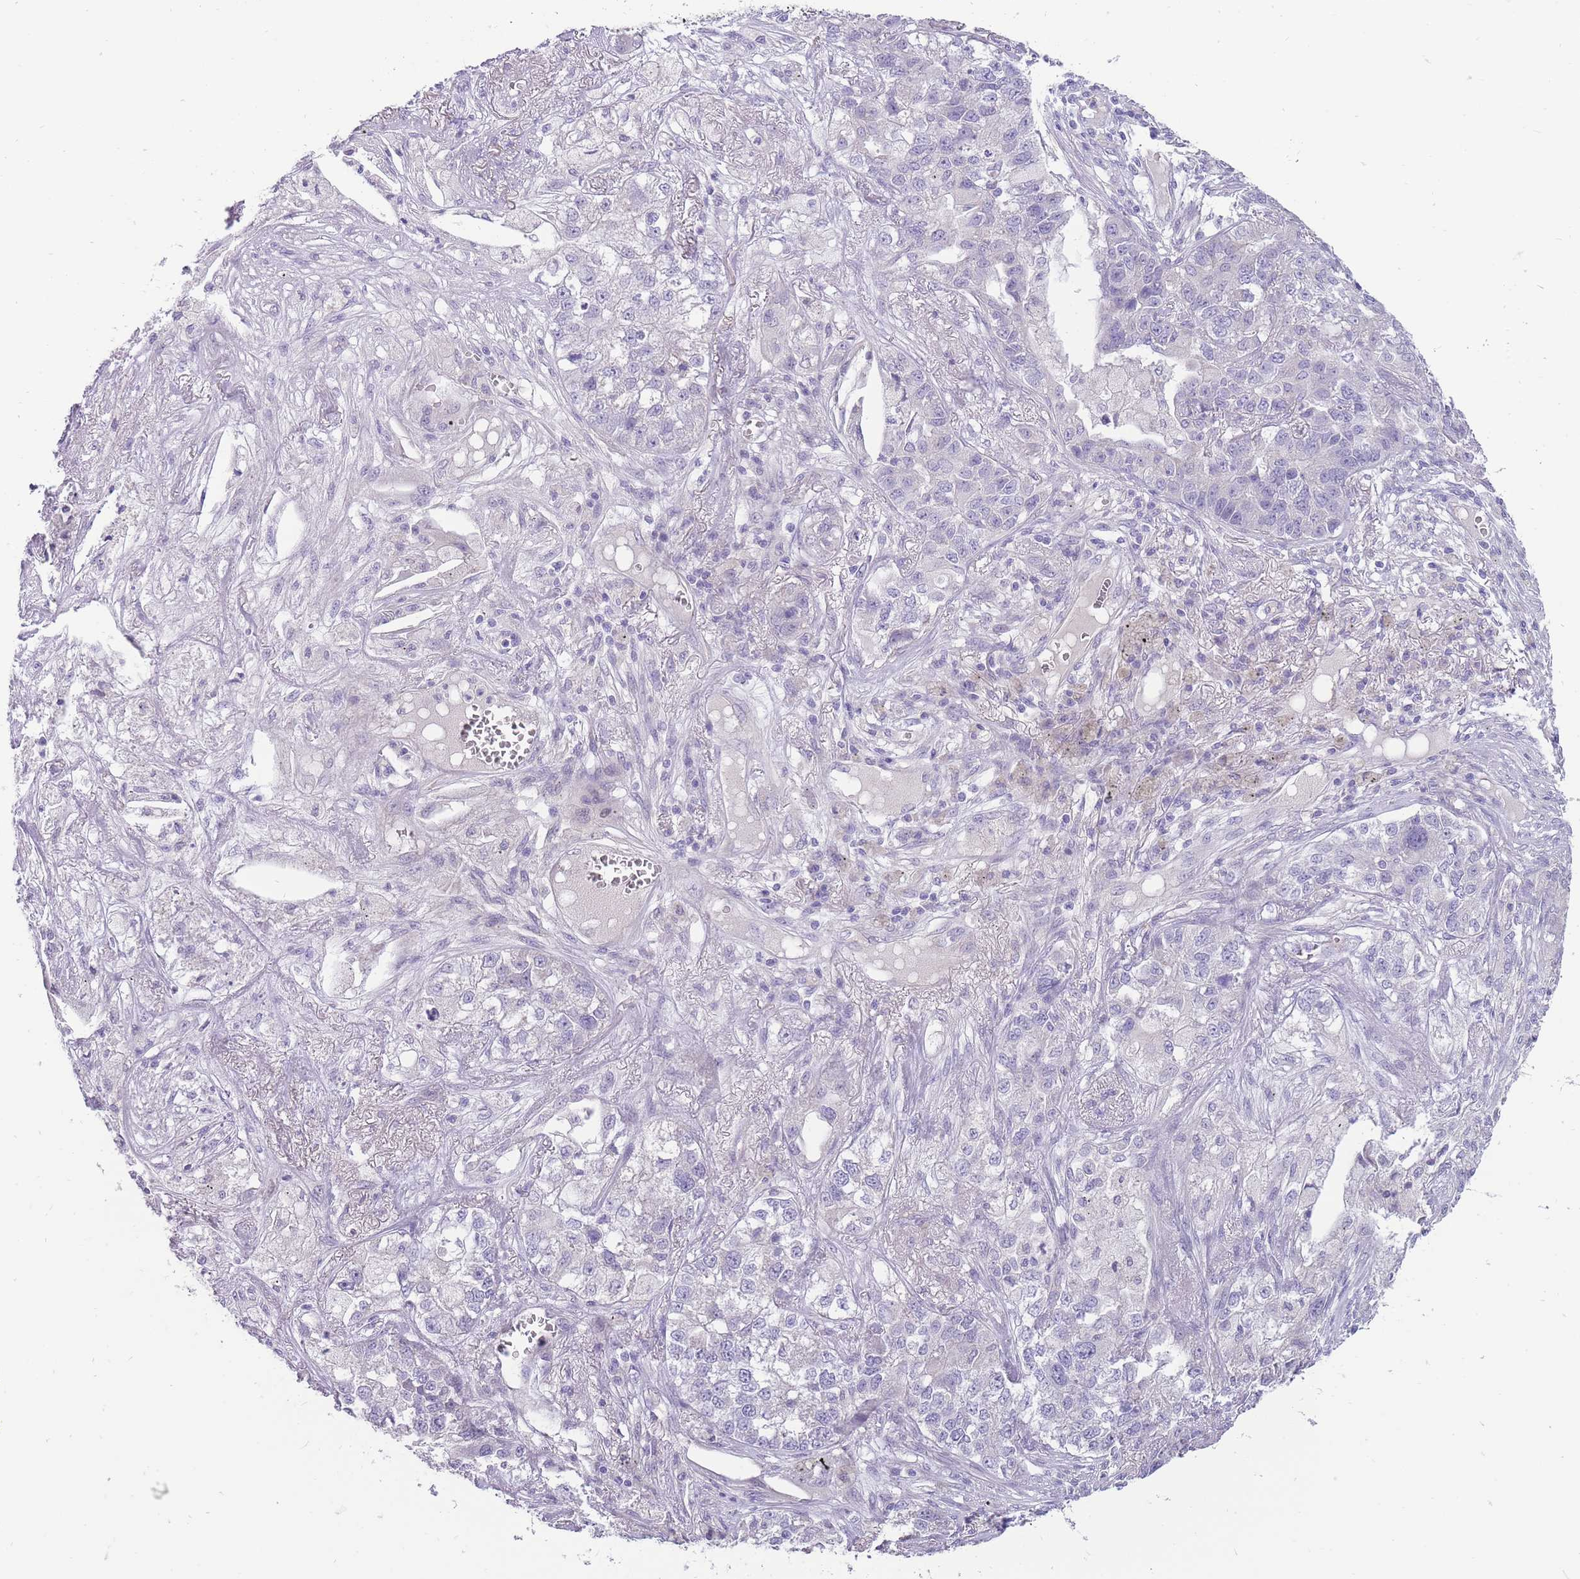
{"staining": {"intensity": "negative", "quantity": "none", "location": "none"}, "tissue": "lung cancer", "cell_type": "Tumor cells", "image_type": "cancer", "snomed": [{"axis": "morphology", "description": "Adenocarcinoma, NOS"}, {"axis": "topography", "description": "Lung"}], "caption": "Immunohistochemistry (IHC) photomicrograph of human lung cancer stained for a protein (brown), which displays no staining in tumor cells.", "gene": "ERICH4", "patient": {"sex": "male", "age": 49}}